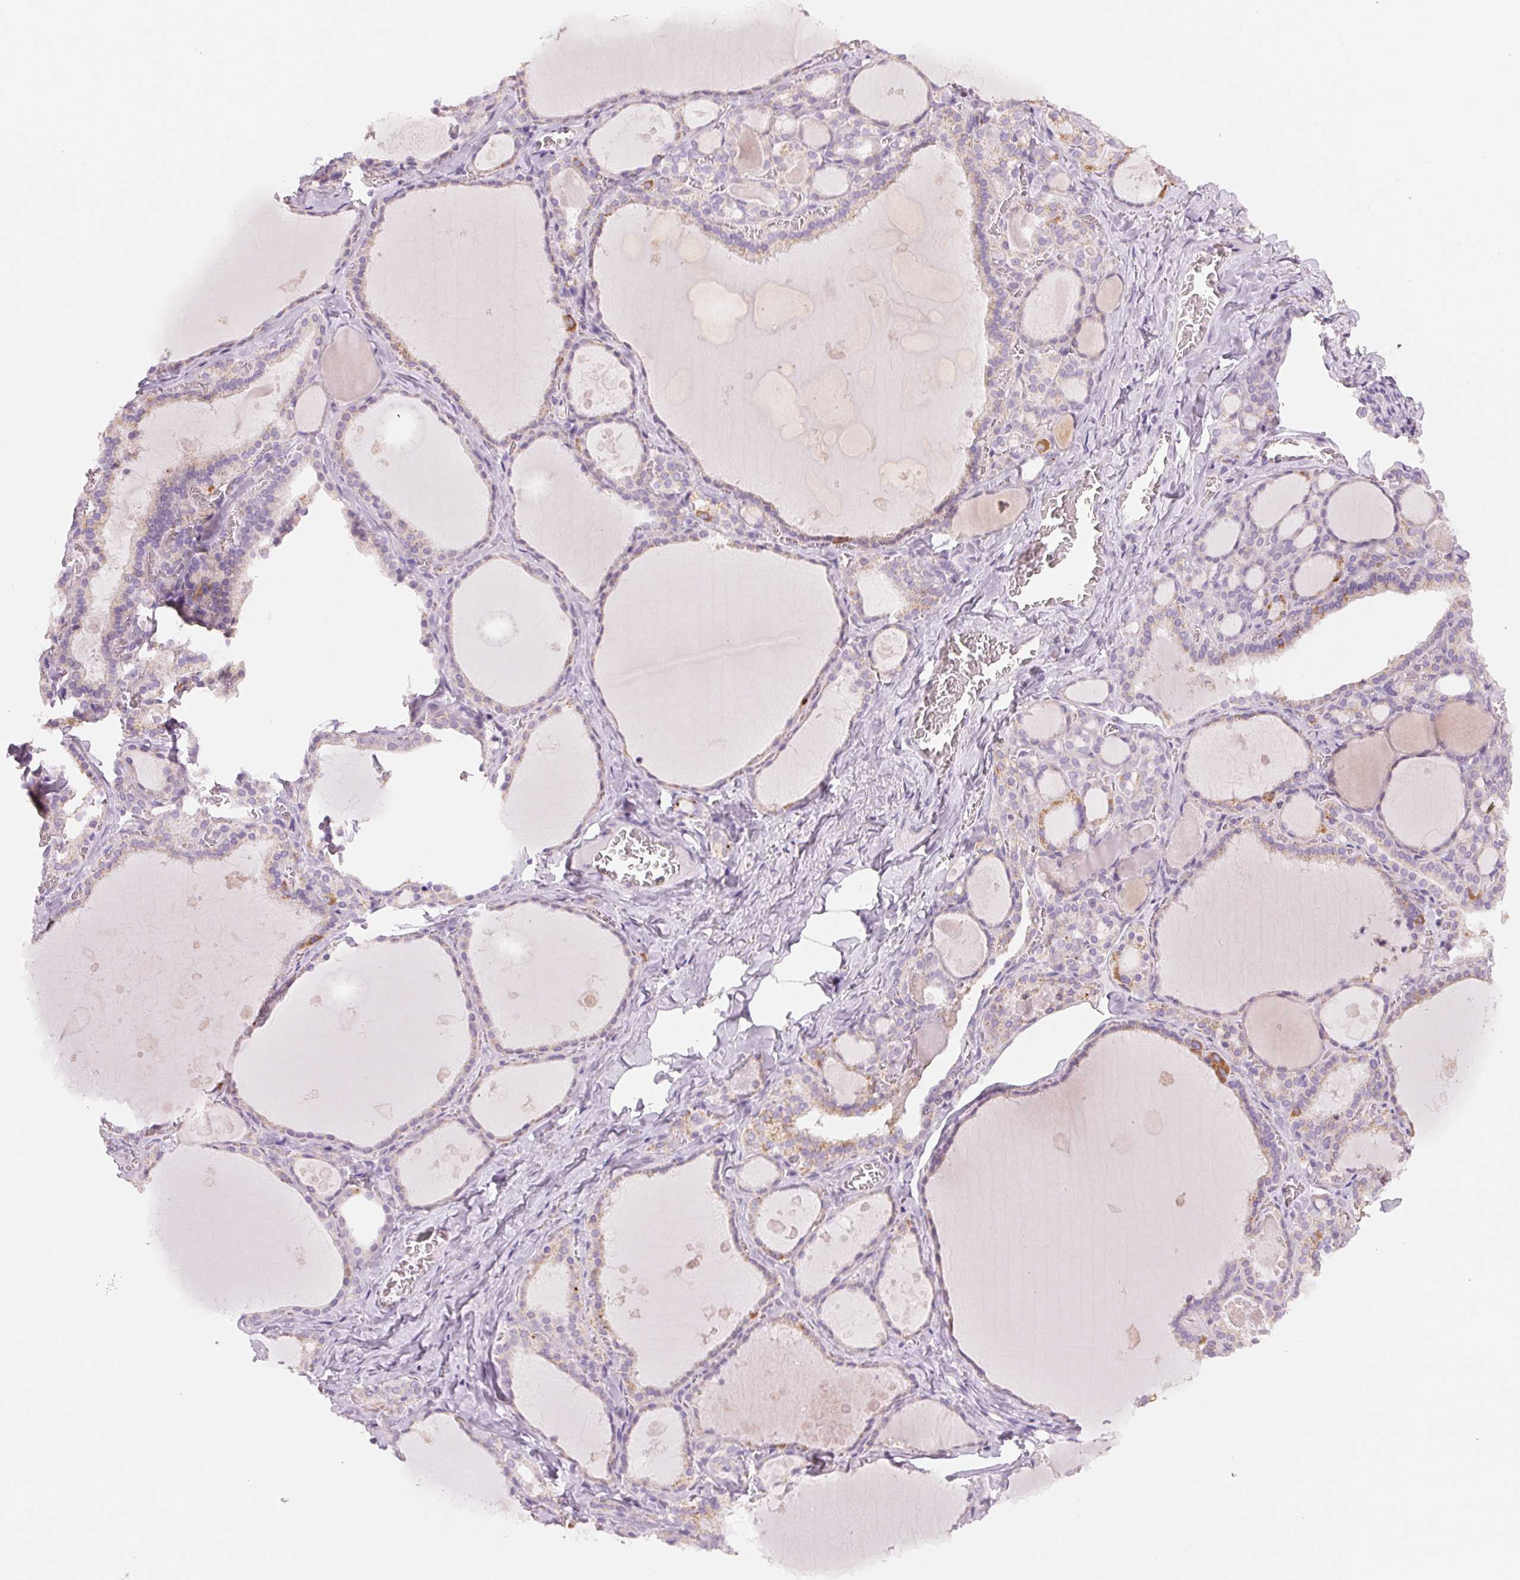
{"staining": {"intensity": "weak", "quantity": "<25%", "location": "cytoplasmic/membranous"}, "tissue": "thyroid gland", "cell_type": "Glandular cells", "image_type": "normal", "snomed": [{"axis": "morphology", "description": "Normal tissue, NOS"}, {"axis": "topography", "description": "Thyroid gland"}], "caption": "This is a histopathology image of immunohistochemistry staining of benign thyroid gland, which shows no staining in glandular cells. (DAB immunohistochemistry (IHC), high magnification).", "gene": "HOXB13", "patient": {"sex": "male", "age": 56}}